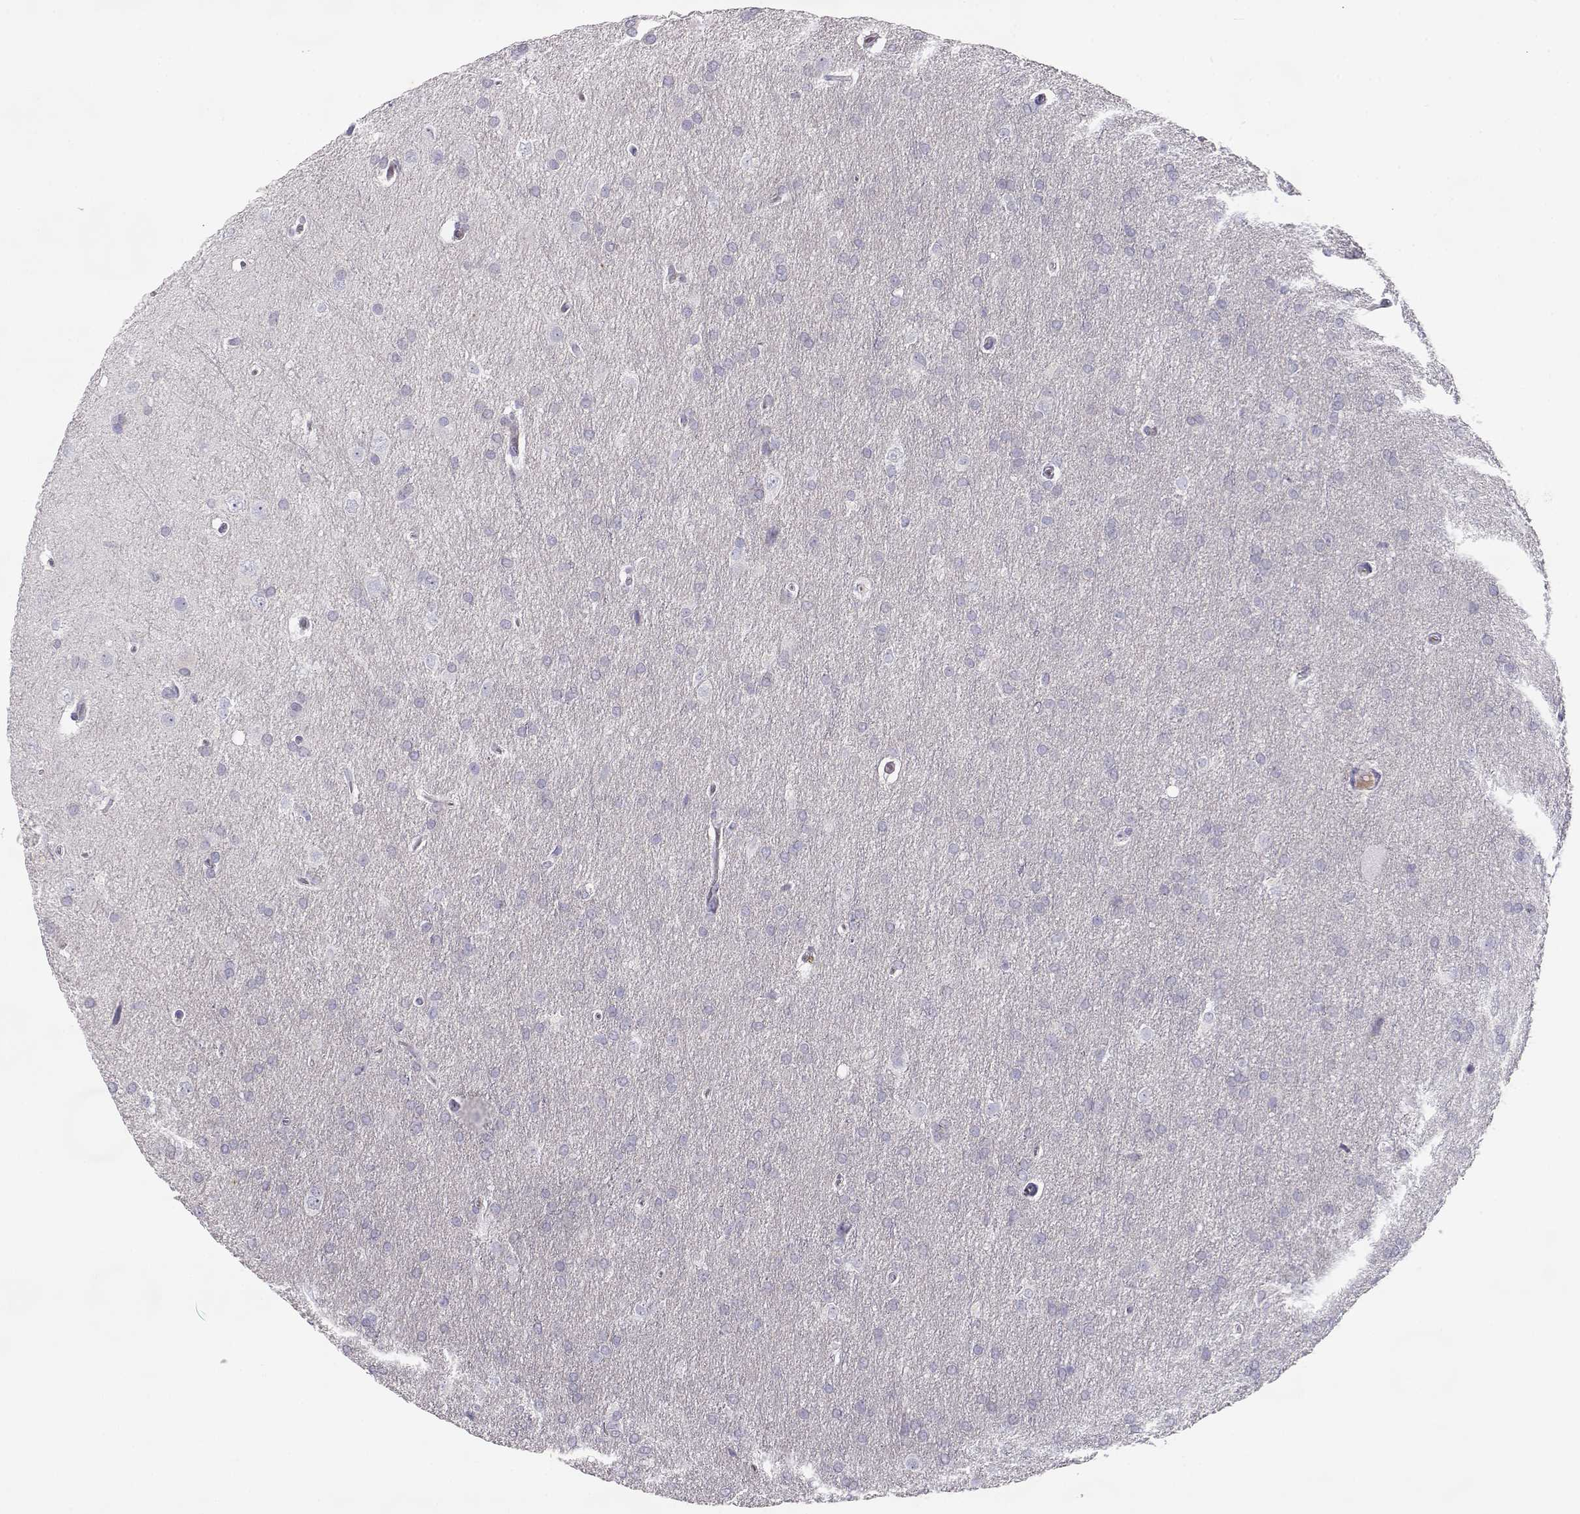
{"staining": {"intensity": "negative", "quantity": "none", "location": "none"}, "tissue": "glioma", "cell_type": "Tumor cells", "image_type": "cancer", "snomed": [{"axis": "morphology", "description": "Glioma, malignant, Low grade"}, {"axis": "topography", "description": "Brain"}], "caption": "Micrograph shows no significant protein staining in tumor cells of glioma.", "gene": "SLCO6A1", "patient": {"sex": "female", "age": 32}}